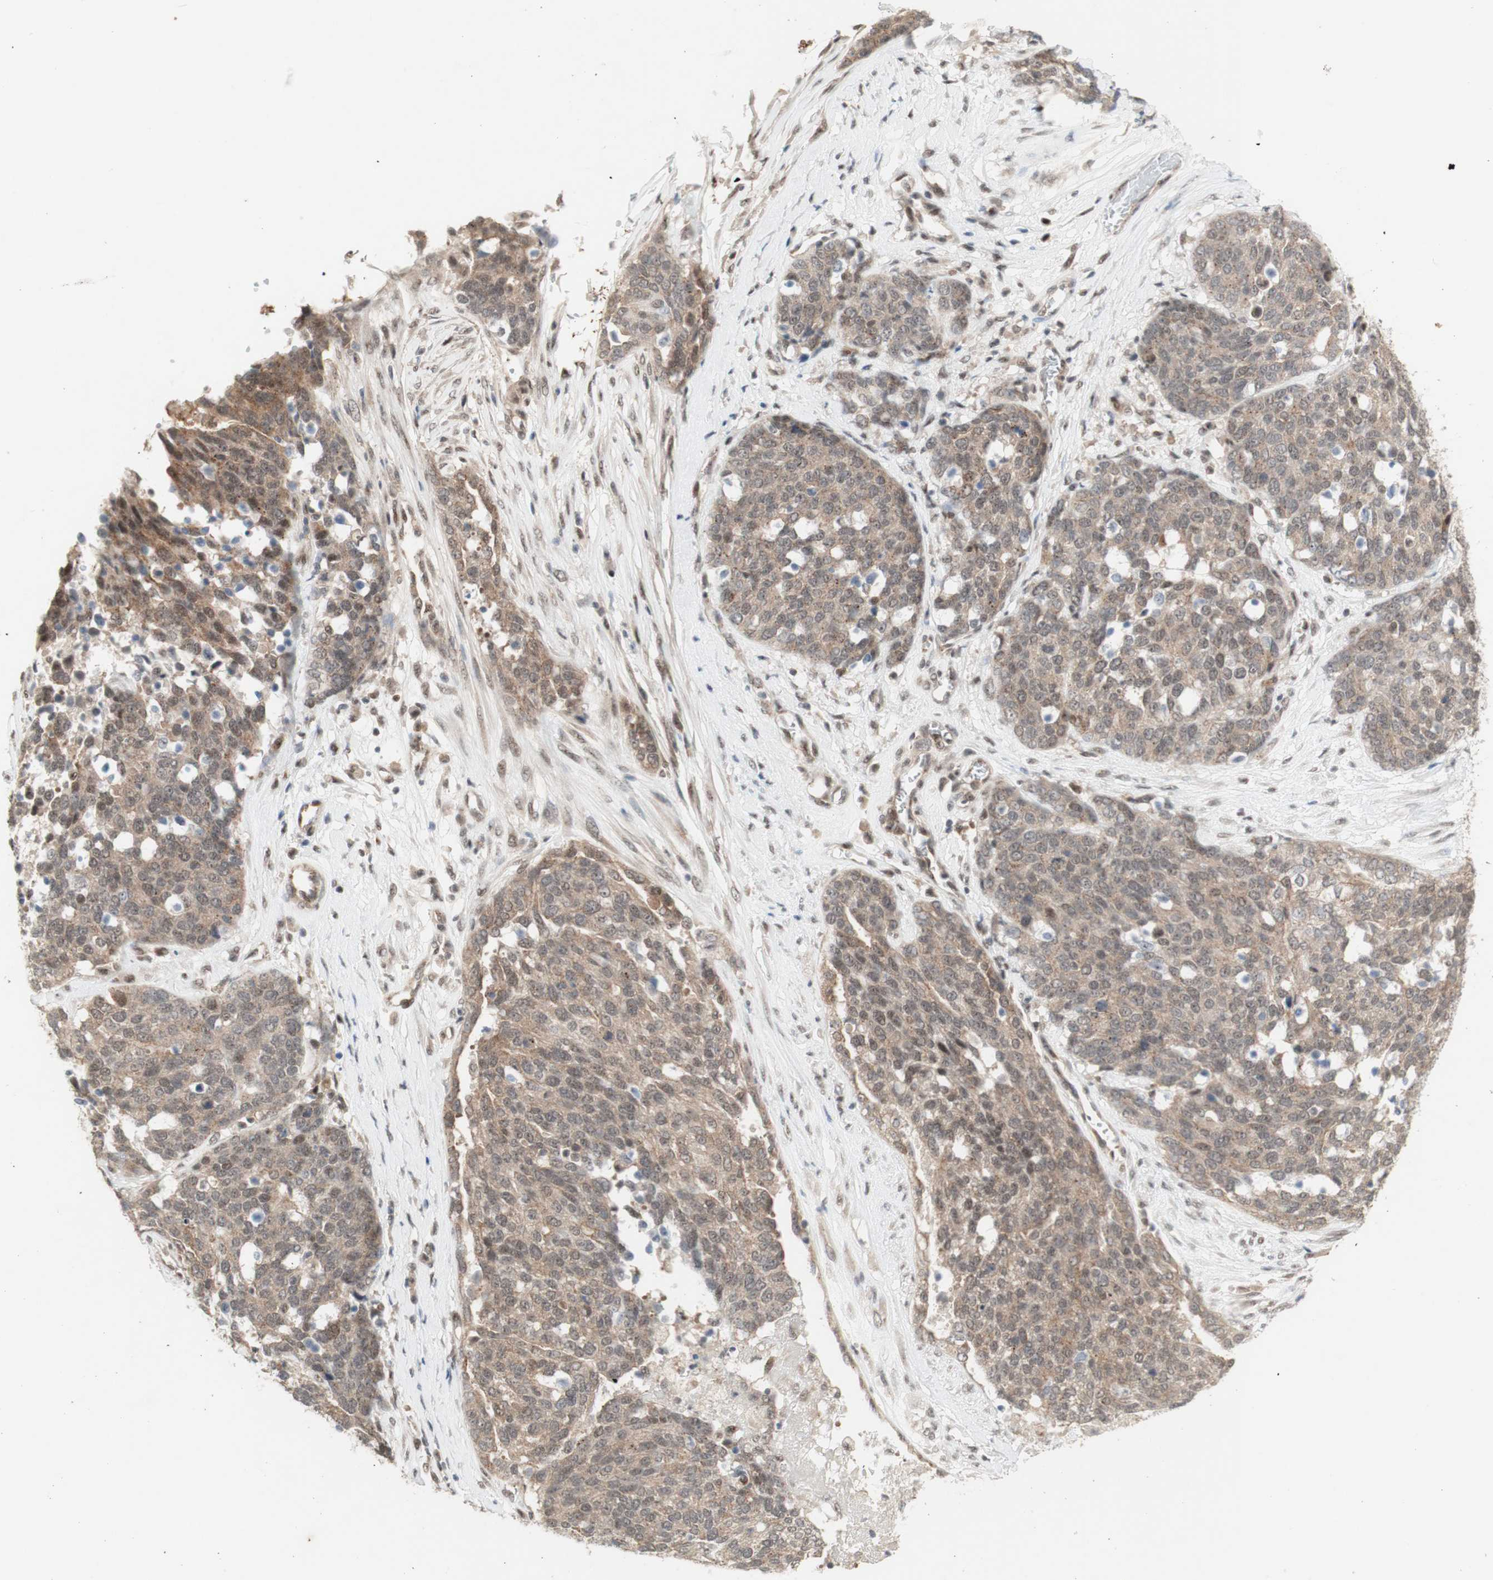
{"staining": {"intensity": "moderate", "quantity": ">75%", "location": "cytoplasmic/membranous"}, "tissue": "ovarian cancer", "cell_type": "Tumor cells", "image_type": "cancer", "snomed": [{"axis": "morphology", "description": "Cystadenocarcinoma, serous, NOS"}, {"axis": "topography", "description": "Ovary"}], "caption": "Serous cystadenocarcinoma (ovarian) stained for a protein (brown) displays moderate cytoplasmic/membranous positive staining in about >75% of tumor cells.", "gene": "CYLD", "patient": {"sex": "female", "age": 44}}